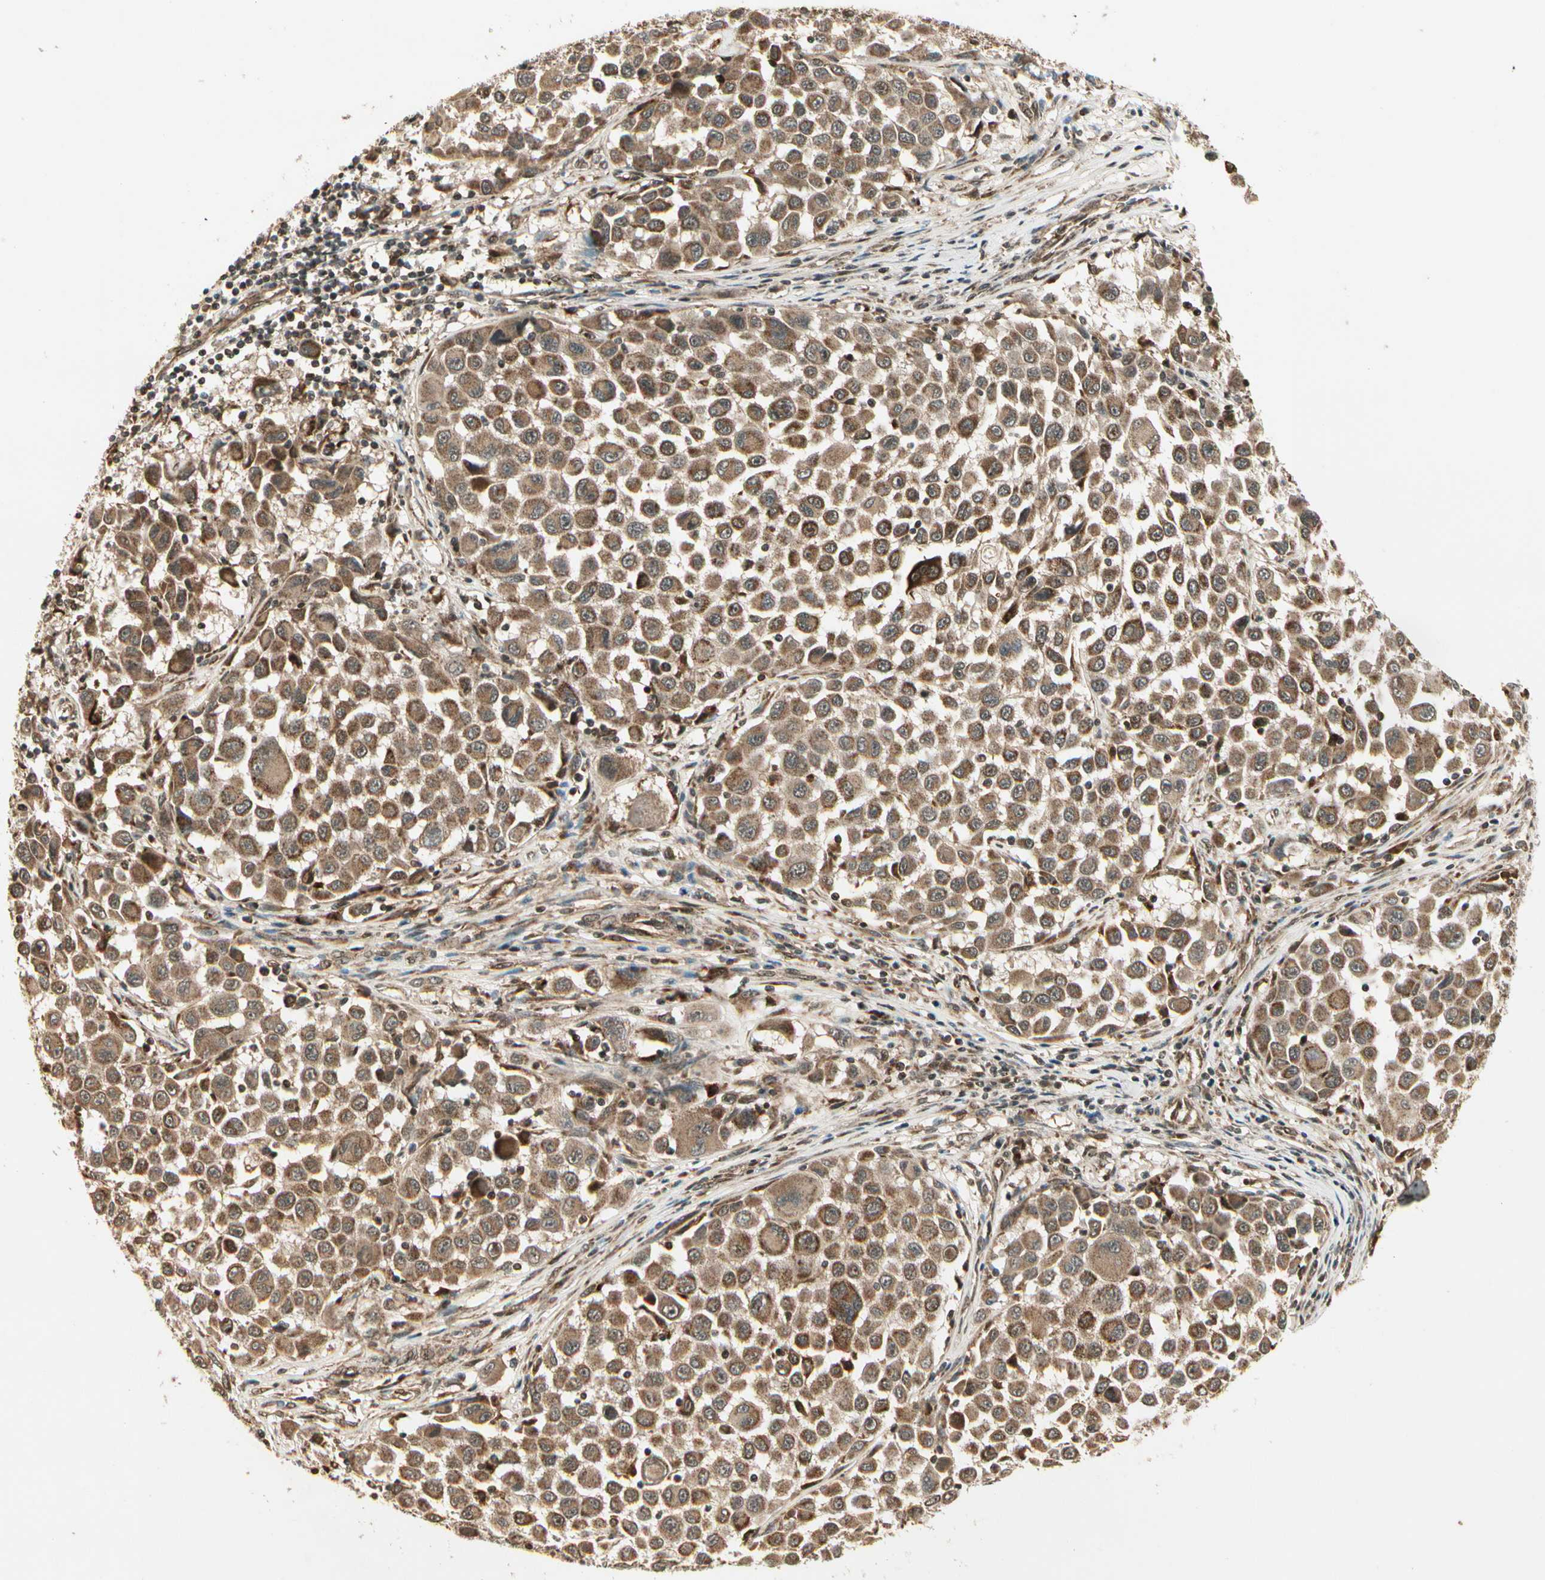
{"staining": {"intensity": "moderate", "quantity": ">75%", "location": "cytoplasmic/membranous"}, "tissue": "melanoma", "cell_type": "Tumor cells", "image_type": "cancer", "snomed": [{"axis": "morphology", "description": "Malignant melanoma, Metastatic site"}, {"axis": "topography", "description": "Lymph node"}], "caption": "Immunohistochemical staining of melanoma reveals moderate cytoplasmic/membranous protein positivity in about >75% of tumor cells.", "gene": "GLUL", "patient": {"sex": "male", "age": 61}}